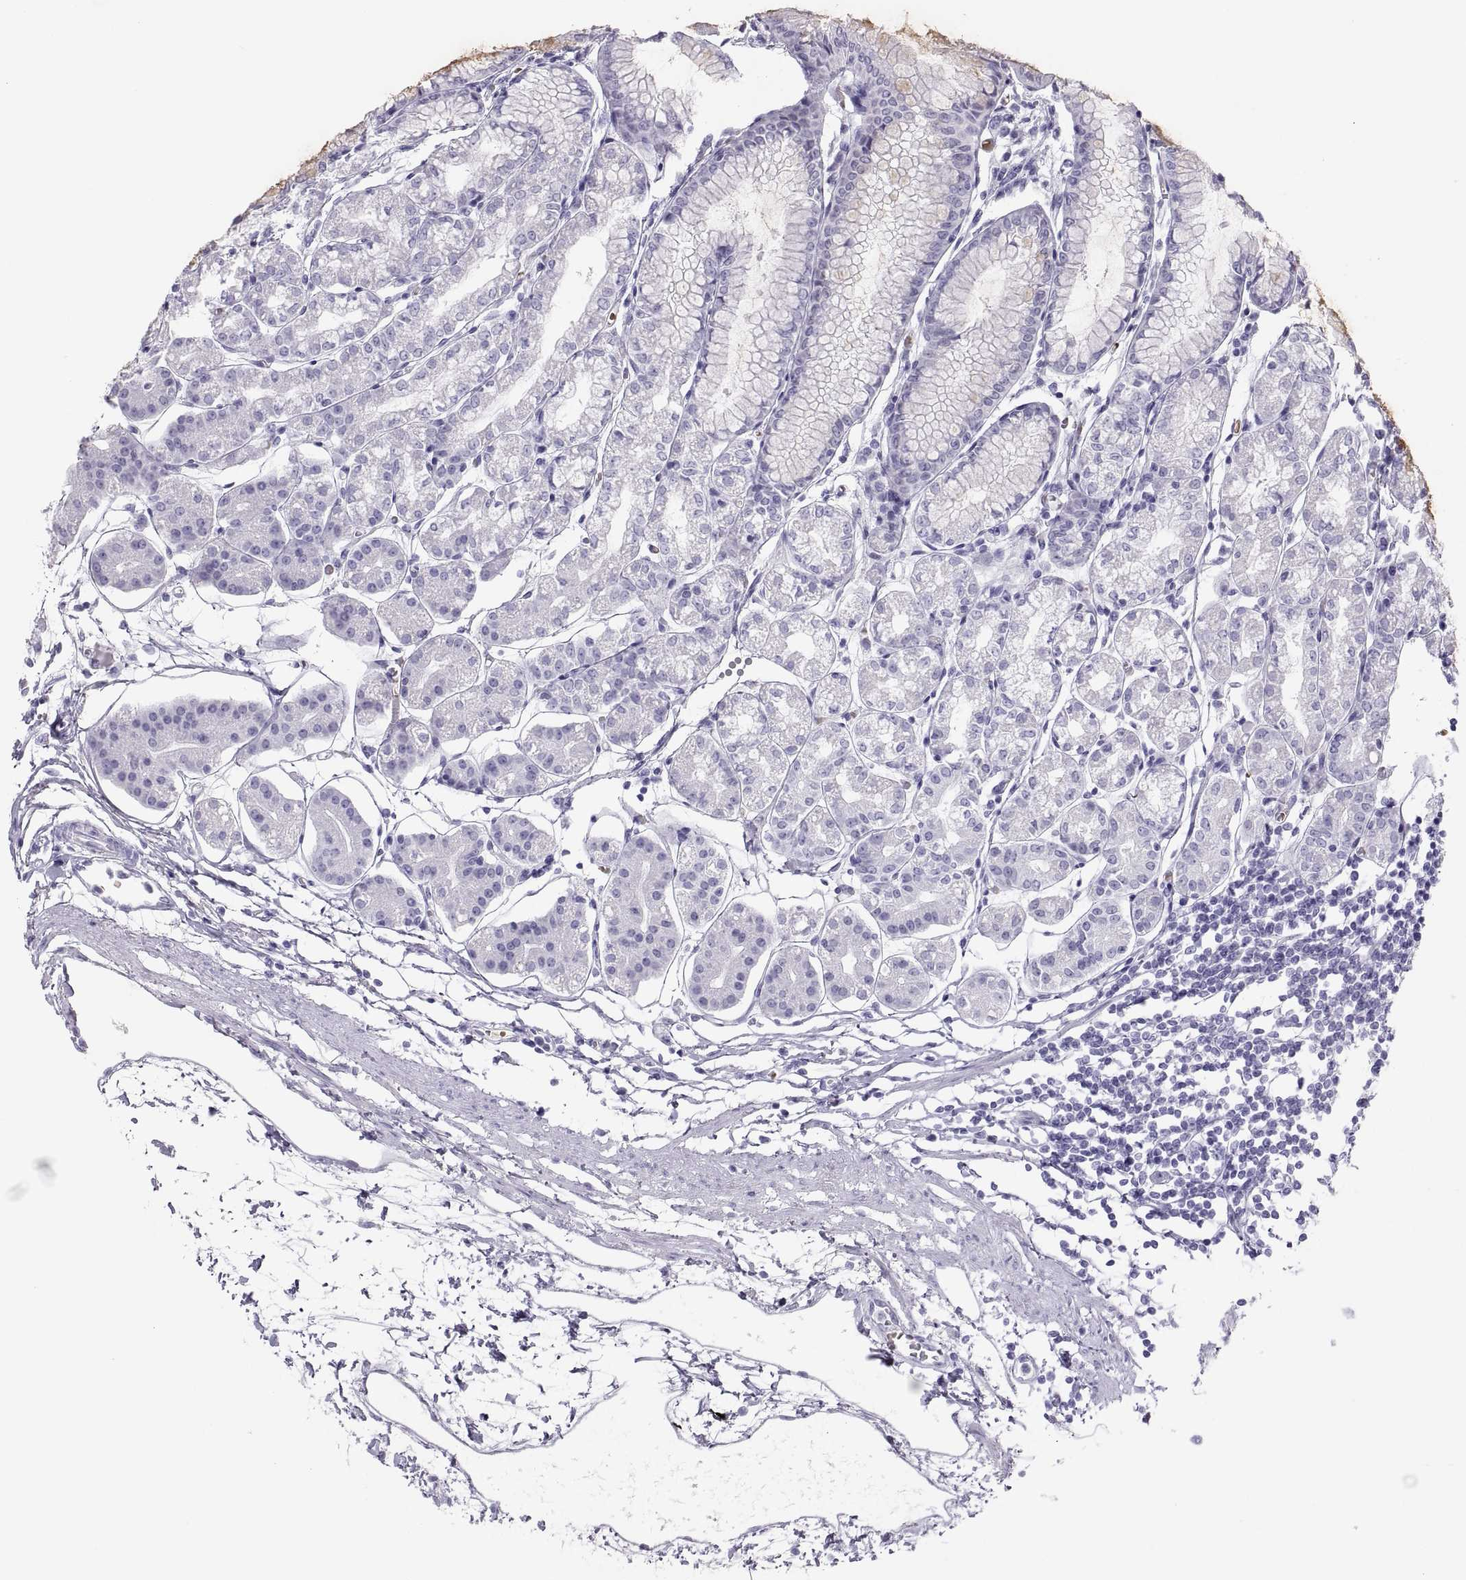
{"staining": {"intensity": "negative", "quantity": "none", "location": "none"}, "tissue": "stomach", "cell_type": "Glandular cells", "image_type": "normal", "snomed": [{"axis": "morphology", "description": "Normal tissue, NOS"}, {"axis": "topography", "description": "Skeletal muscle"}, {"axis": "topography", "description": "Stomach"}], "caption": "This is a histopathology image of immunohistochemistry staining of benign stomach, which shows no positivity in glandular cells. Brightfield microscopy of immunohistochemistry stained with DAB (brown) and hematoxylin (blue), captured at high magnification.", "gene": "SEMG1", "patient": {"sex": "female", "age": 57}}